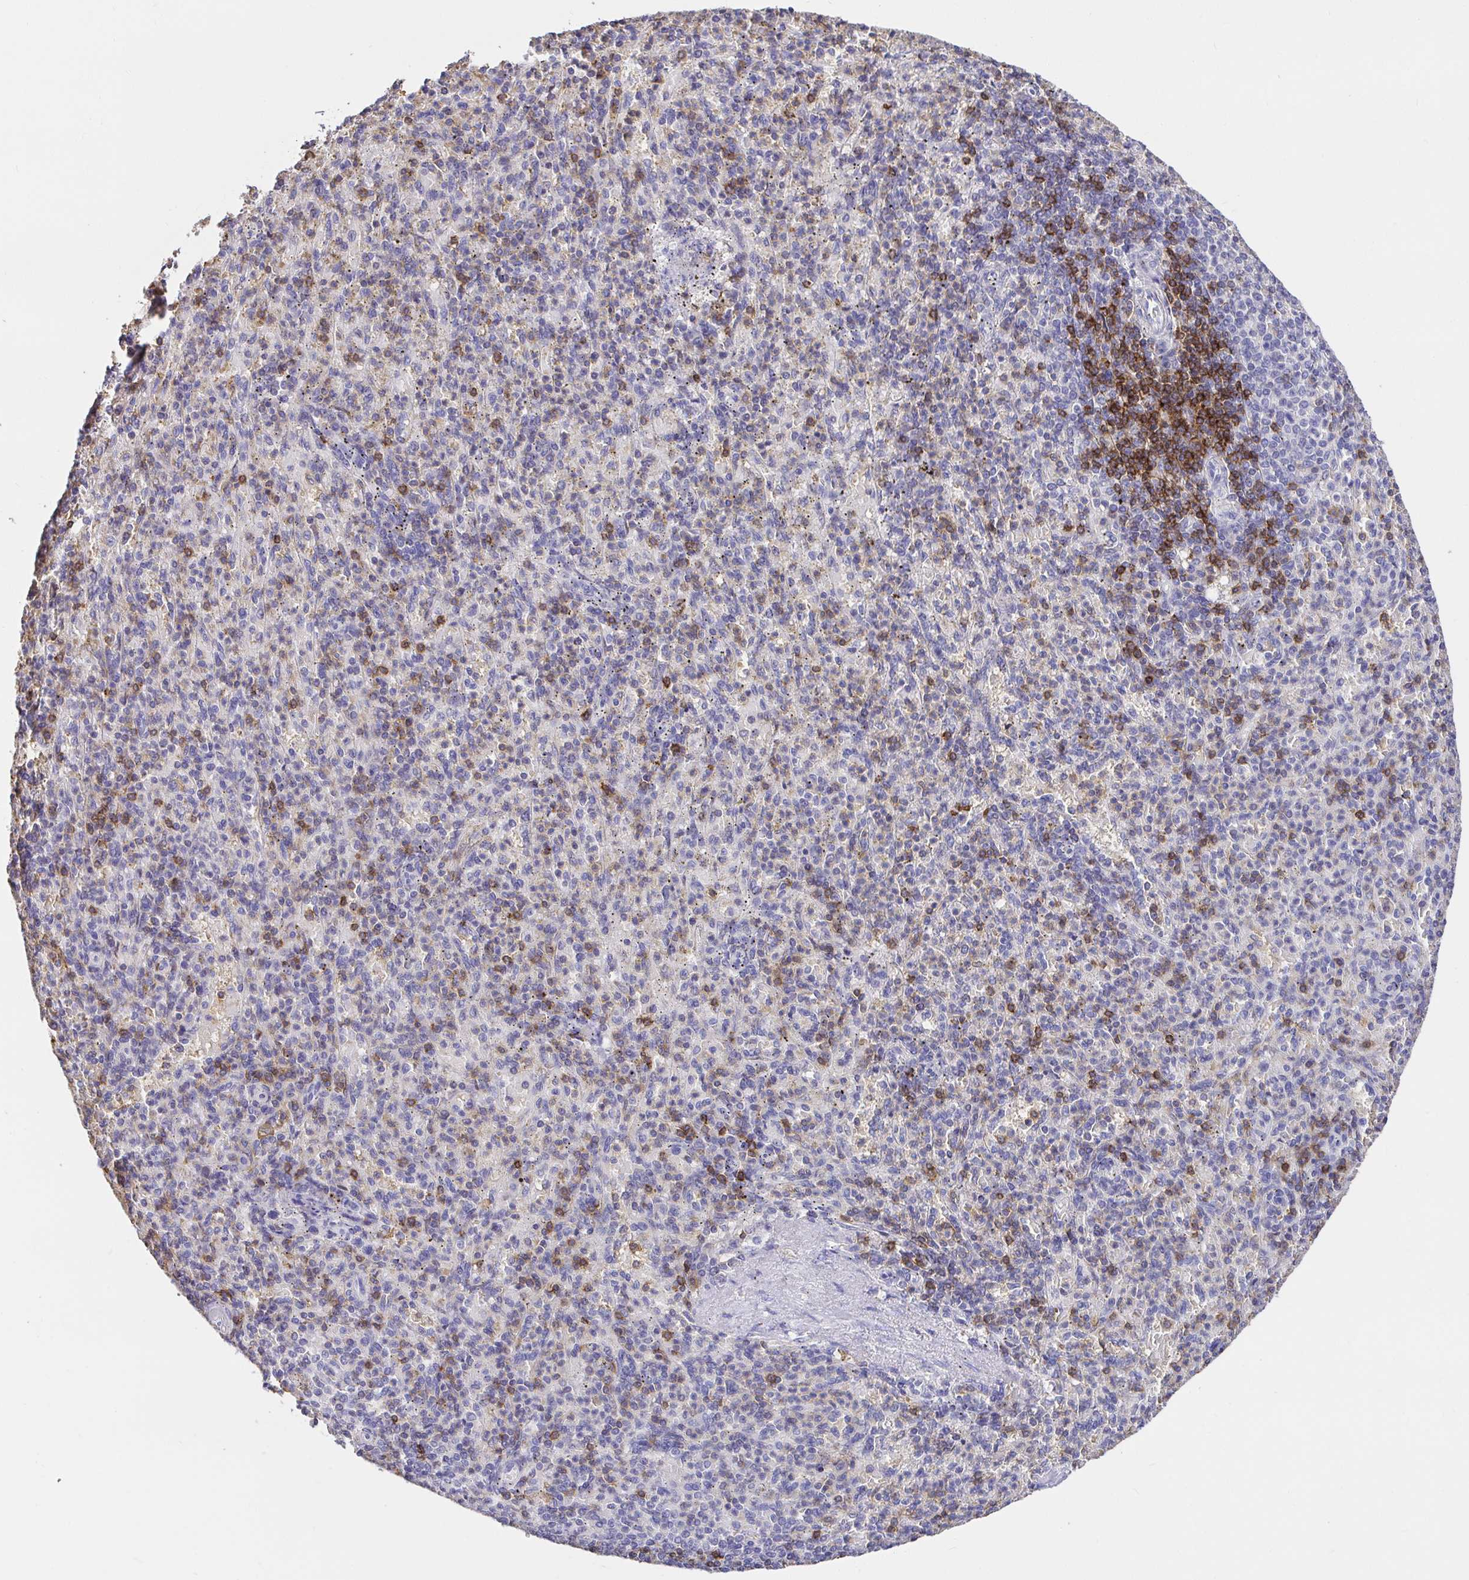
{"staining": {"intensity": "strong", "quantity": "<25%", "location": "cytoplasmic/membranous"}, "tissue": "spleen", "cell_type": "Cells in red pulp", "image_type": "normal", "snomed": [{"axis": "morphology", "description": "Normal tissue, NOS"}, {"axis": "topography", "description": "Spleen"}], "caption": "Immunohistochemistry (IHC) of benign spleen exhibits medium levels of strong cytoplasmic/membranous positivity in approximately <25% of cells in red pulp.", "gene": "SKAP1", "patient": {"sex": "female", "age": 74}}